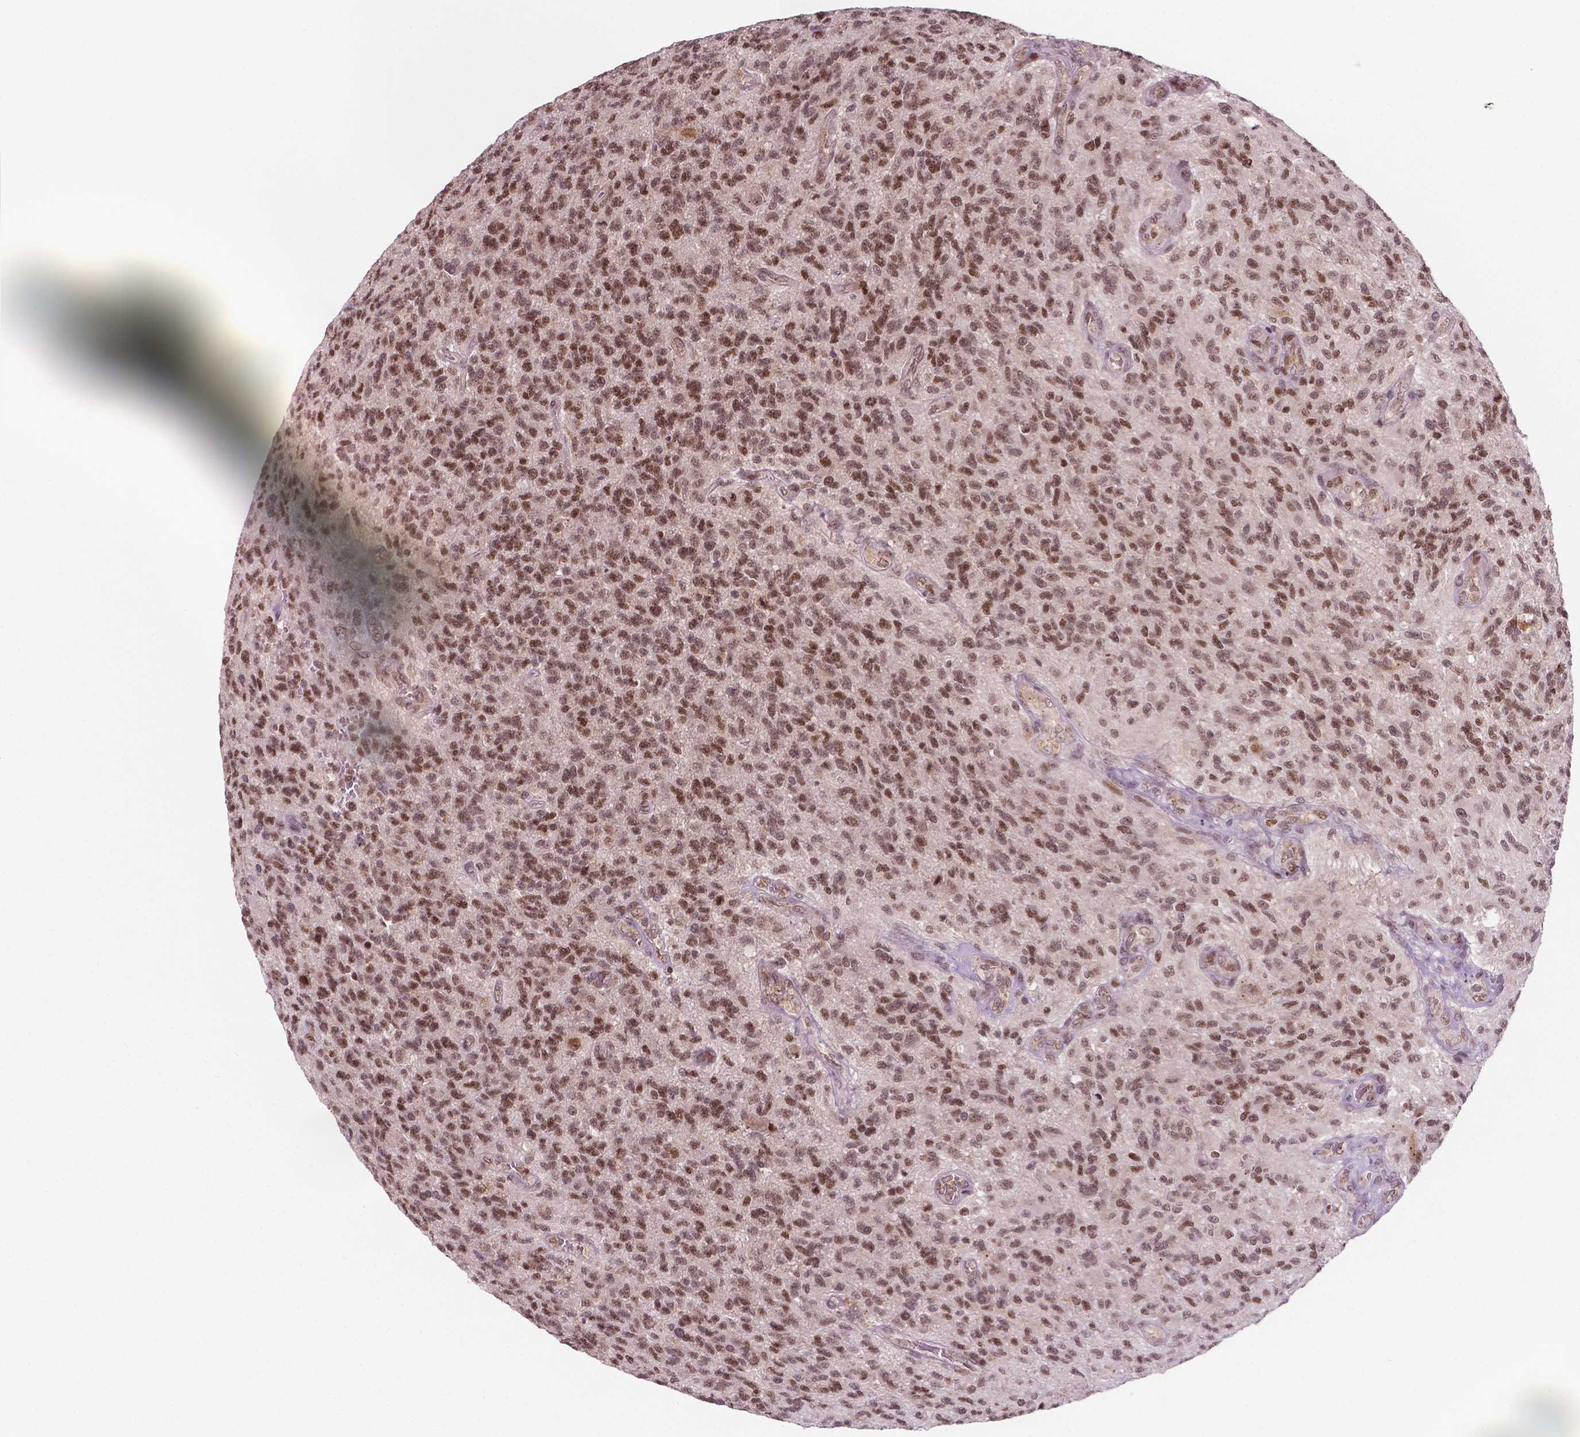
{"staining": {"intensity": "moderate", "quantity": ">75%", "location": "nuclear"}, "tissue": "glioma", "cell_type": "Tumor cells", "image_type": "cancer", "snomed": [{"axis": "morphology", "description": "Glioma, malignant, High grade"}, {"axis": "topography", "description": "Brain"}], "caption": "Immunohistochemical staining of human glioma displays moderate nuclear protein expression in about >75% of tumor cells. Nuclei are stained in blue.", "gene": "PER2", "patient": {"sex": "male", "age": 56}}